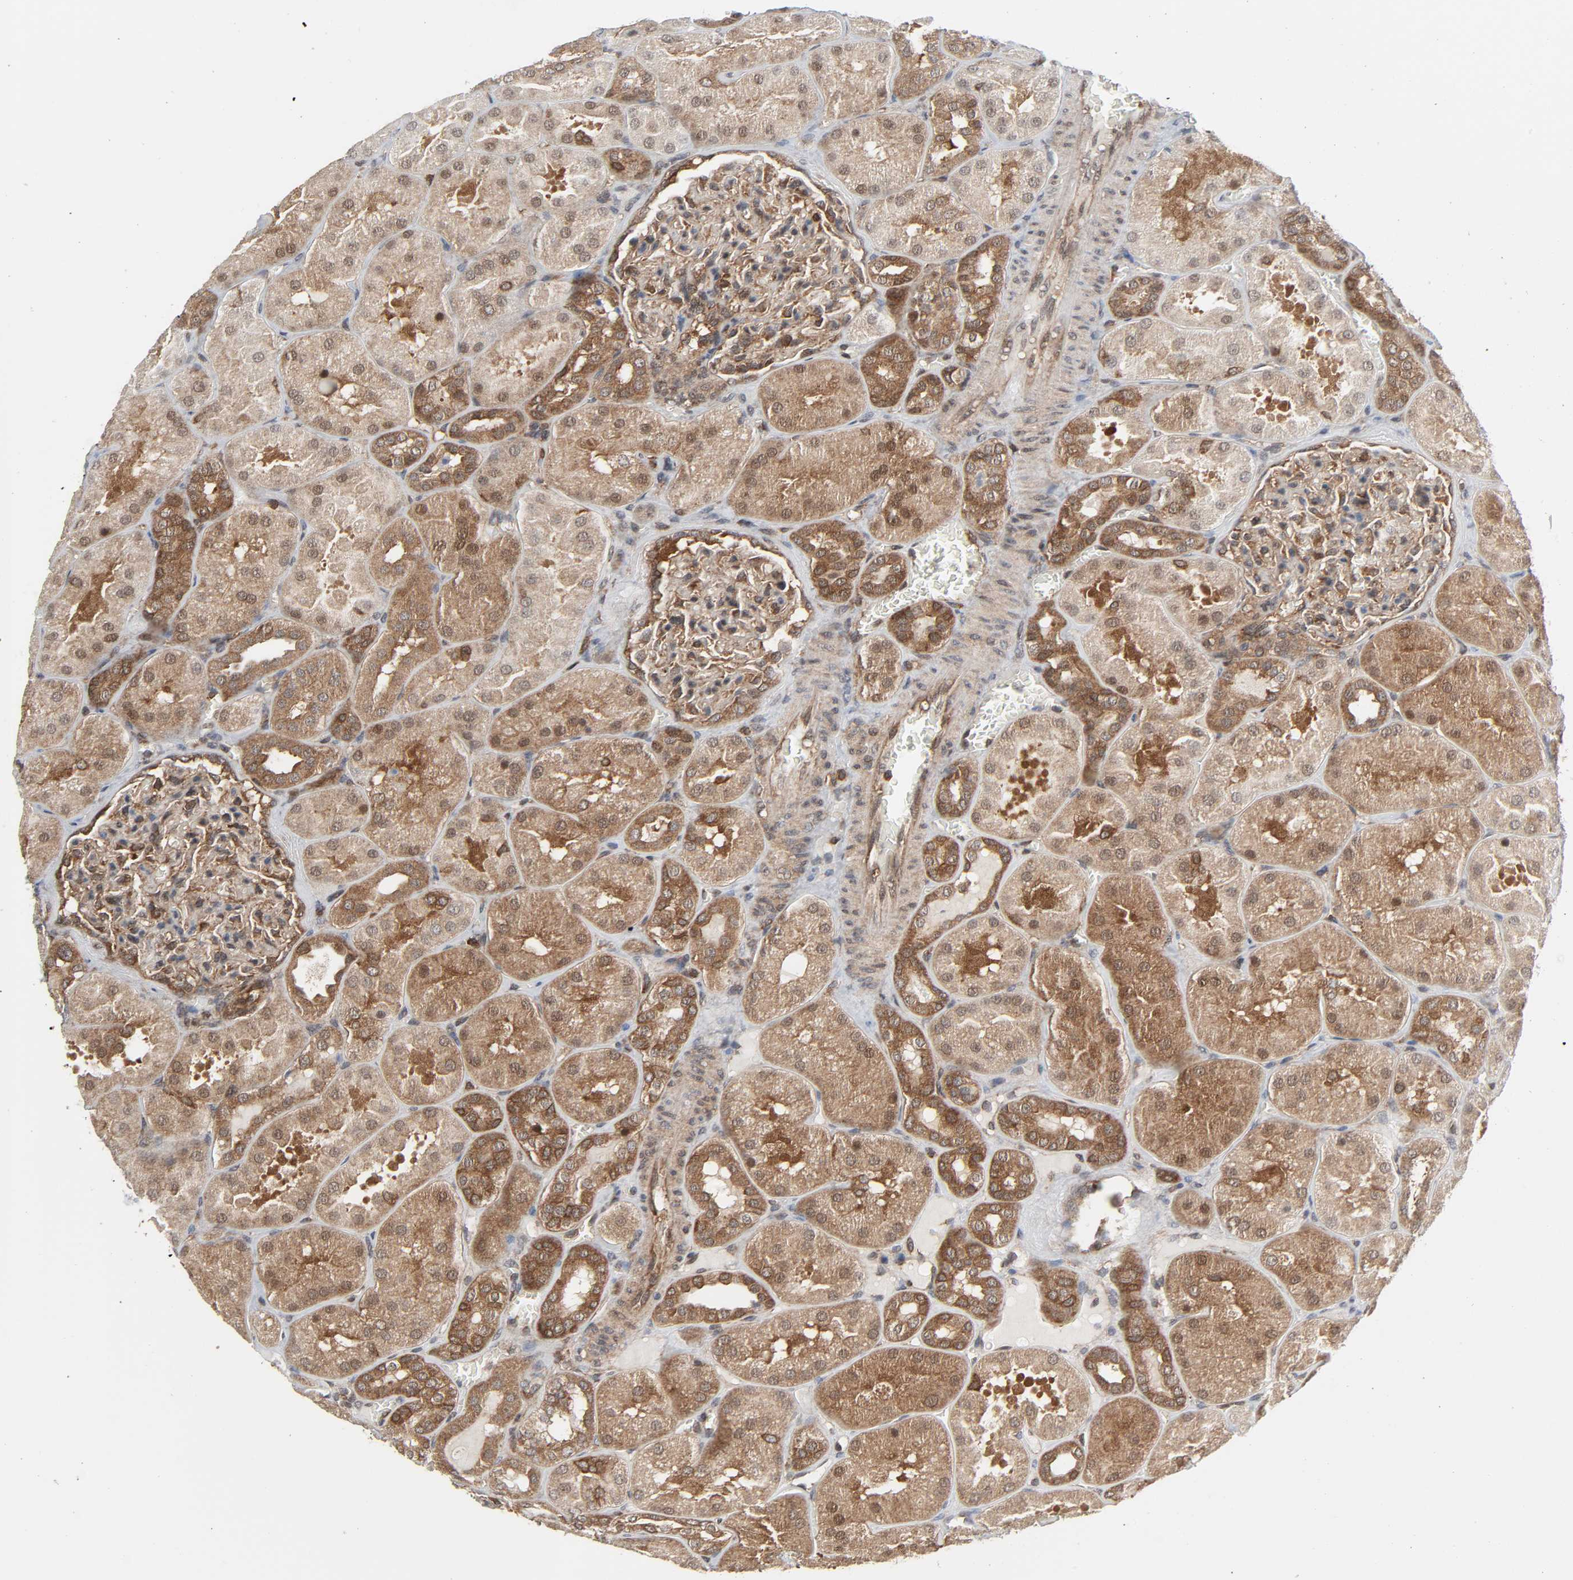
{"staining": {"intensity": "moderate", "quantity": ">75%", "location": "cytoplasmic/membranous"}, "tissue": "kidney", "cell_type": "Cells in glomeruli", "image_type": "normal", "snomed": [{"axis": "morphology", "description": "Normal tissue, NOS"}, {"axis": "topography", "description": "Kidney"}], "caption": "Immunohistochemical staining of benign kidney exhibits medium levels of moderate cytoplasmic/membranous expression in approximately >75% of cells in glomeruli.", "gene": "GSK3A", "patient": {"sex": "male", "age": 28}}